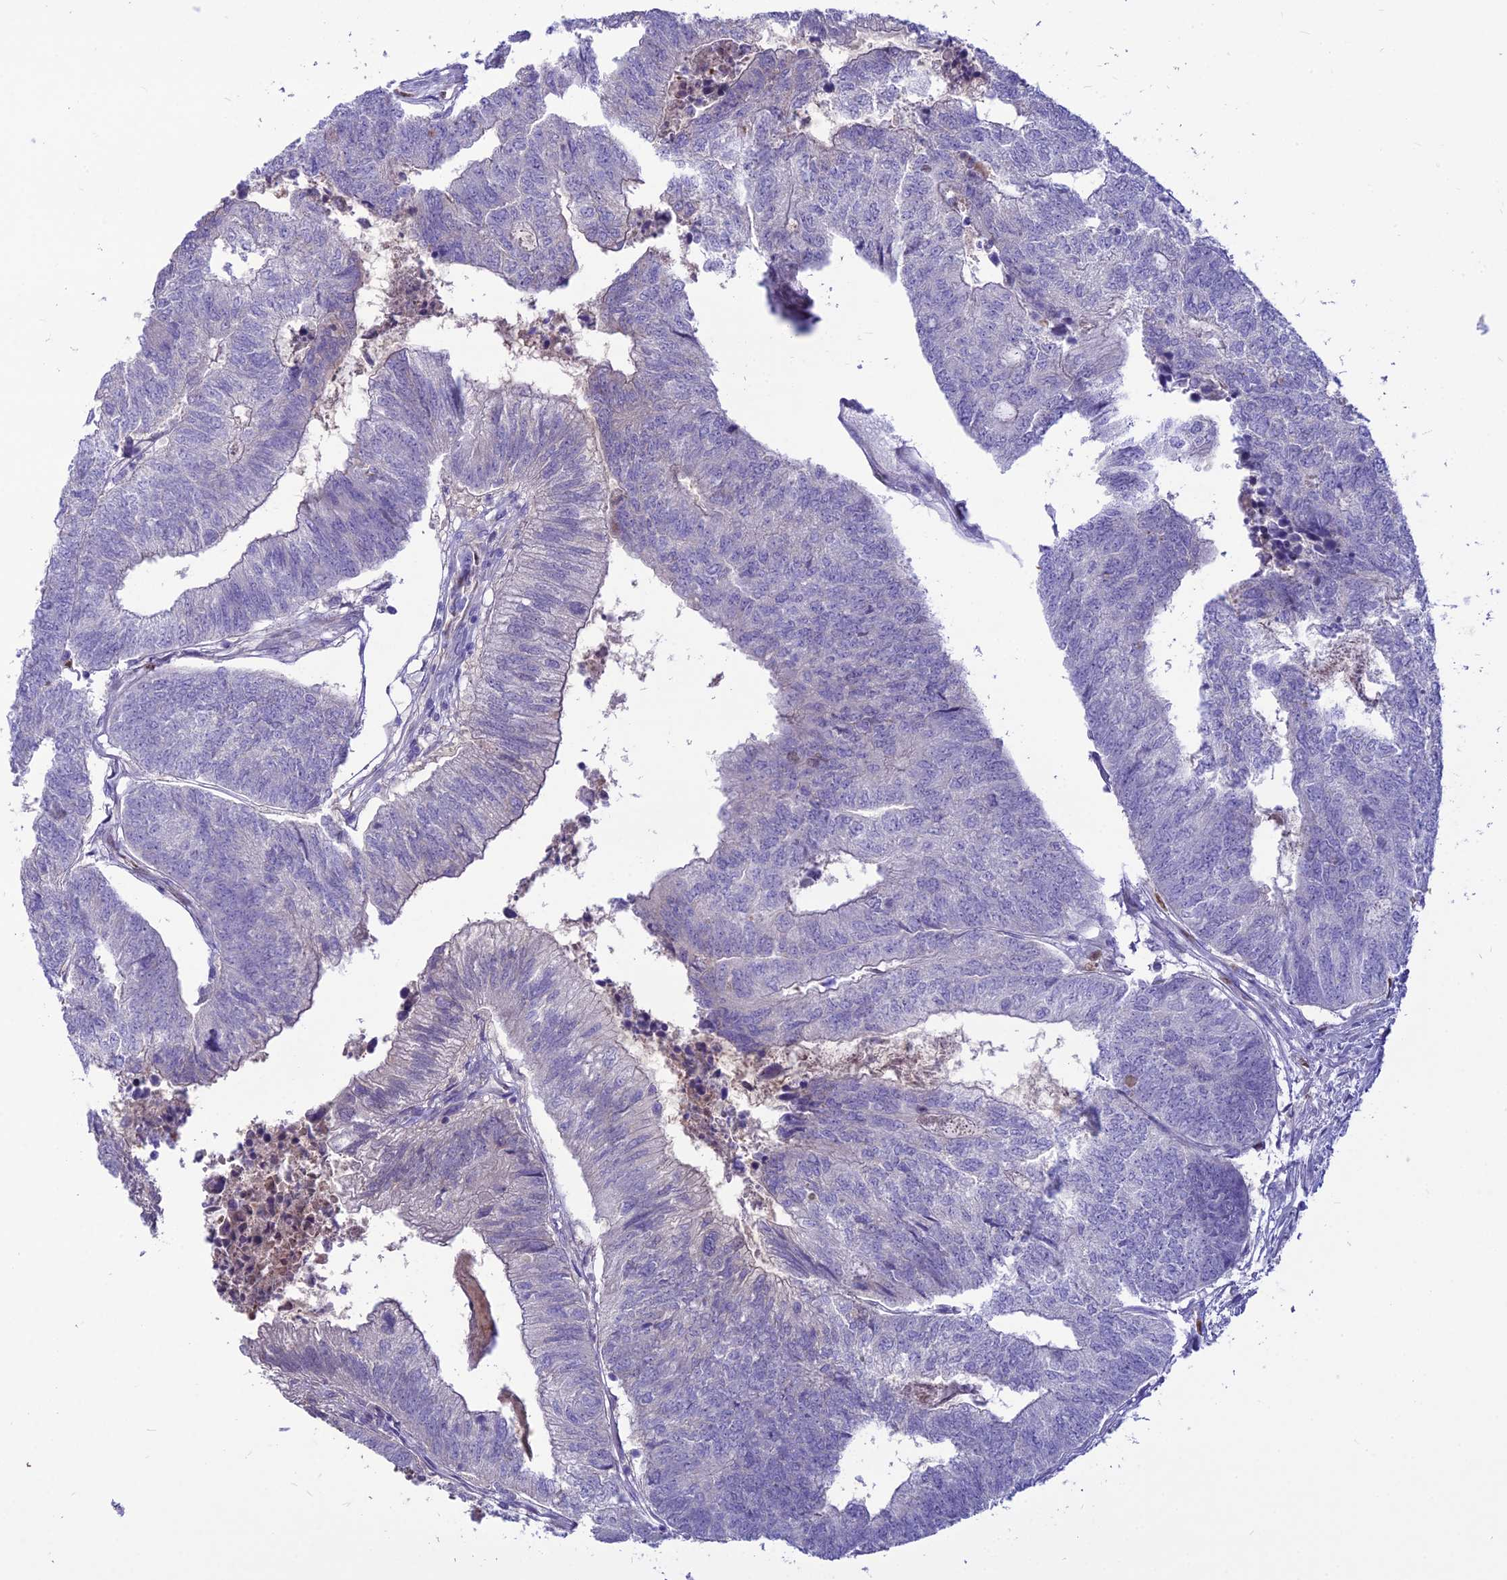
{"staining": {"intensity": "negative", "quantity": "none", "location": "none"}, "tissue": "colorectal cancer", "cell_type": "Tumor cells", "image_type": "cancer", "snomed": [{"axis": "morphology", "description": "Adenocarcinoma, NOS"}, {"axis": "topography", "description": "Colon"}], "caption": "This is an immunohistochemistry image of human adenocarcinoma (colorectal). There is no expression in tumor cells.", "gene": "NOVA2", "patient": {"sex": "female", "age": 67}}